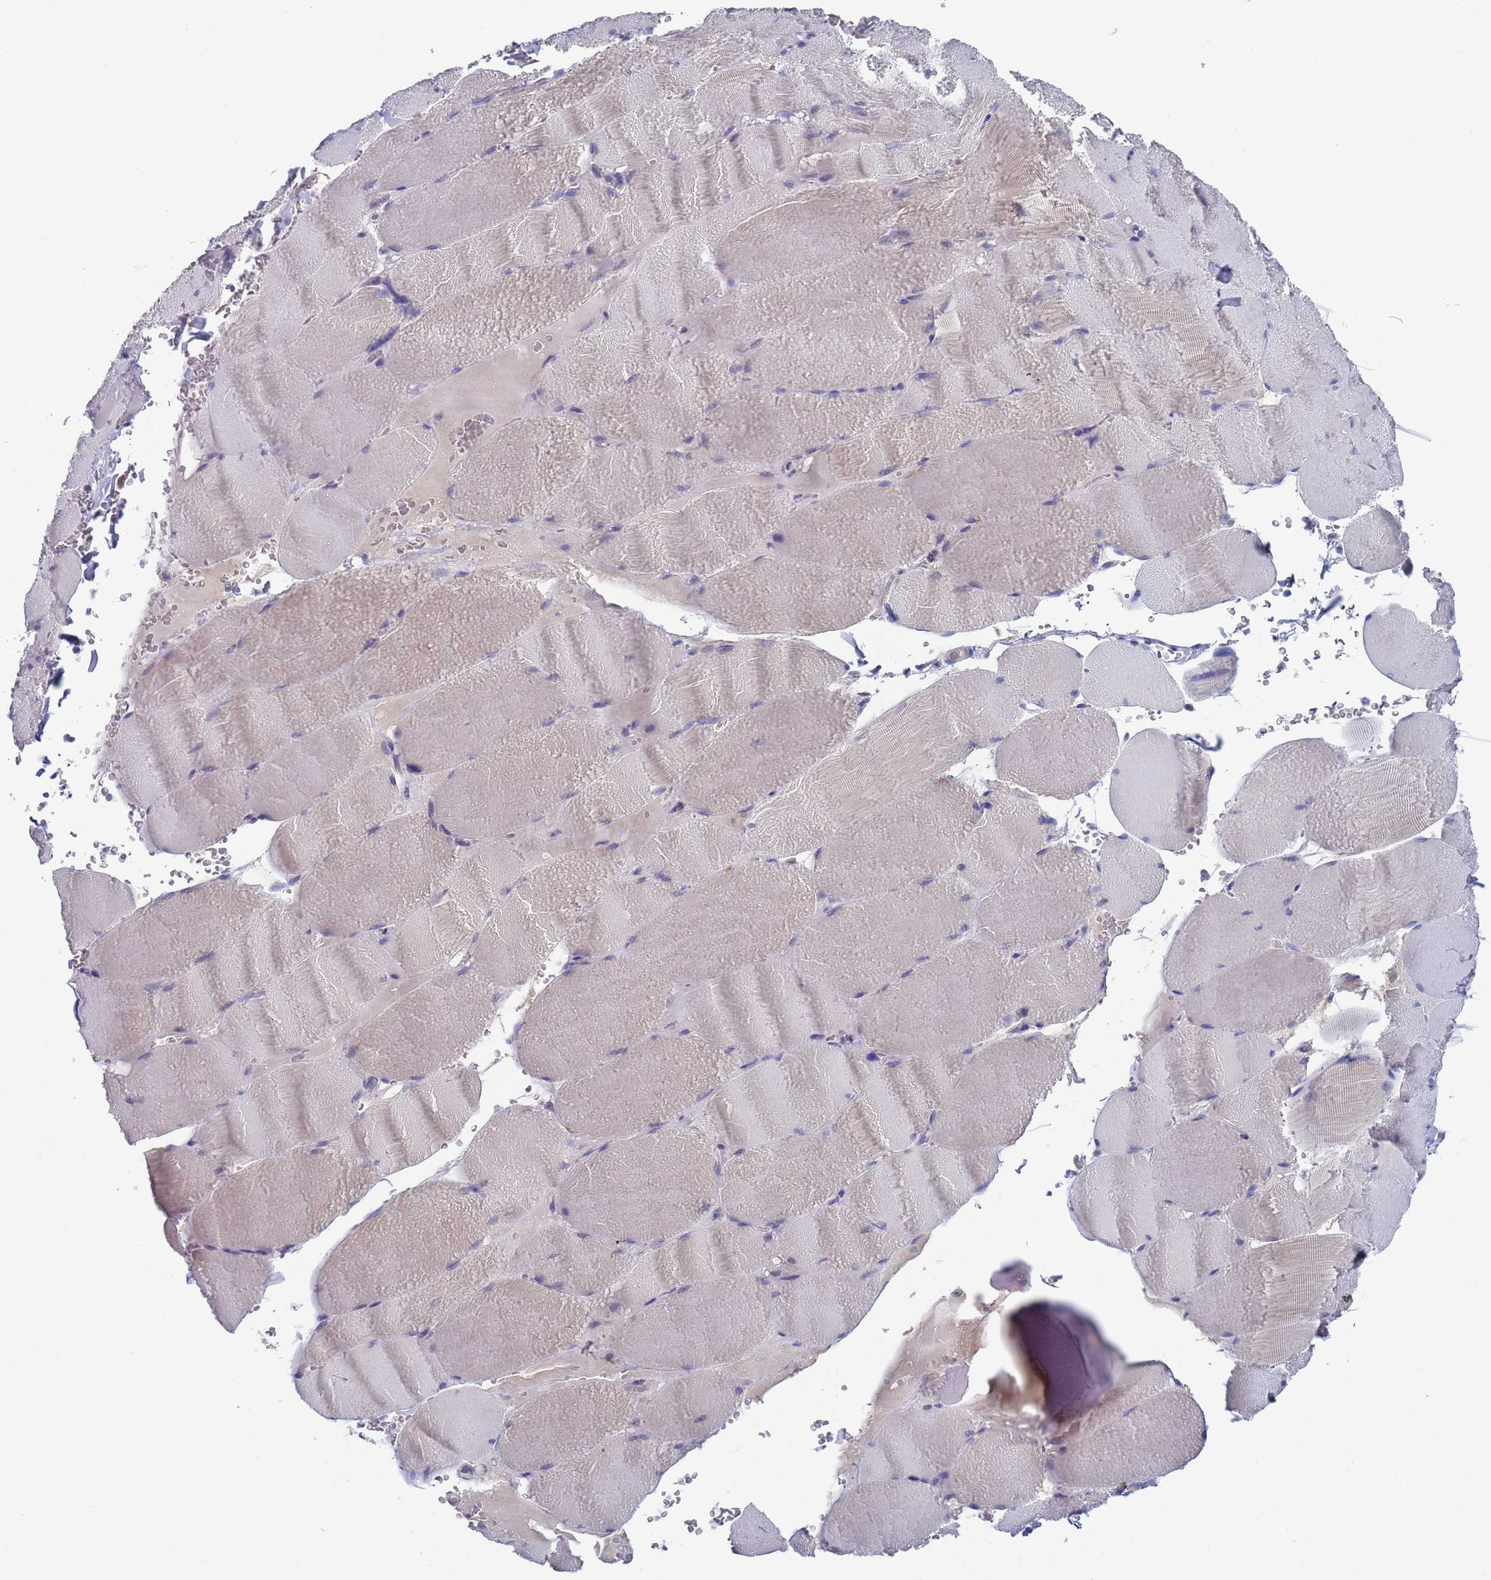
{"staining": {"intensity": "negative", "quantity": "none", "location": "none"}, "tissue": "skeletal muscle", "cell_type": "Myocytes", "image_type": "normal", "snomed": [{"axis": "morphology", "description": "Normal tissue, NOS"}, {"axis": "topography", "description": "Skeletal muscle"}, {"axis": "topography", "description": "Head-Neck"}], "caption": "The photomicrograph reveals no significant expression in myocytes of skeletal muscle.", "gene": "PET117", "patient": {"sex": "male", "age": 66}}